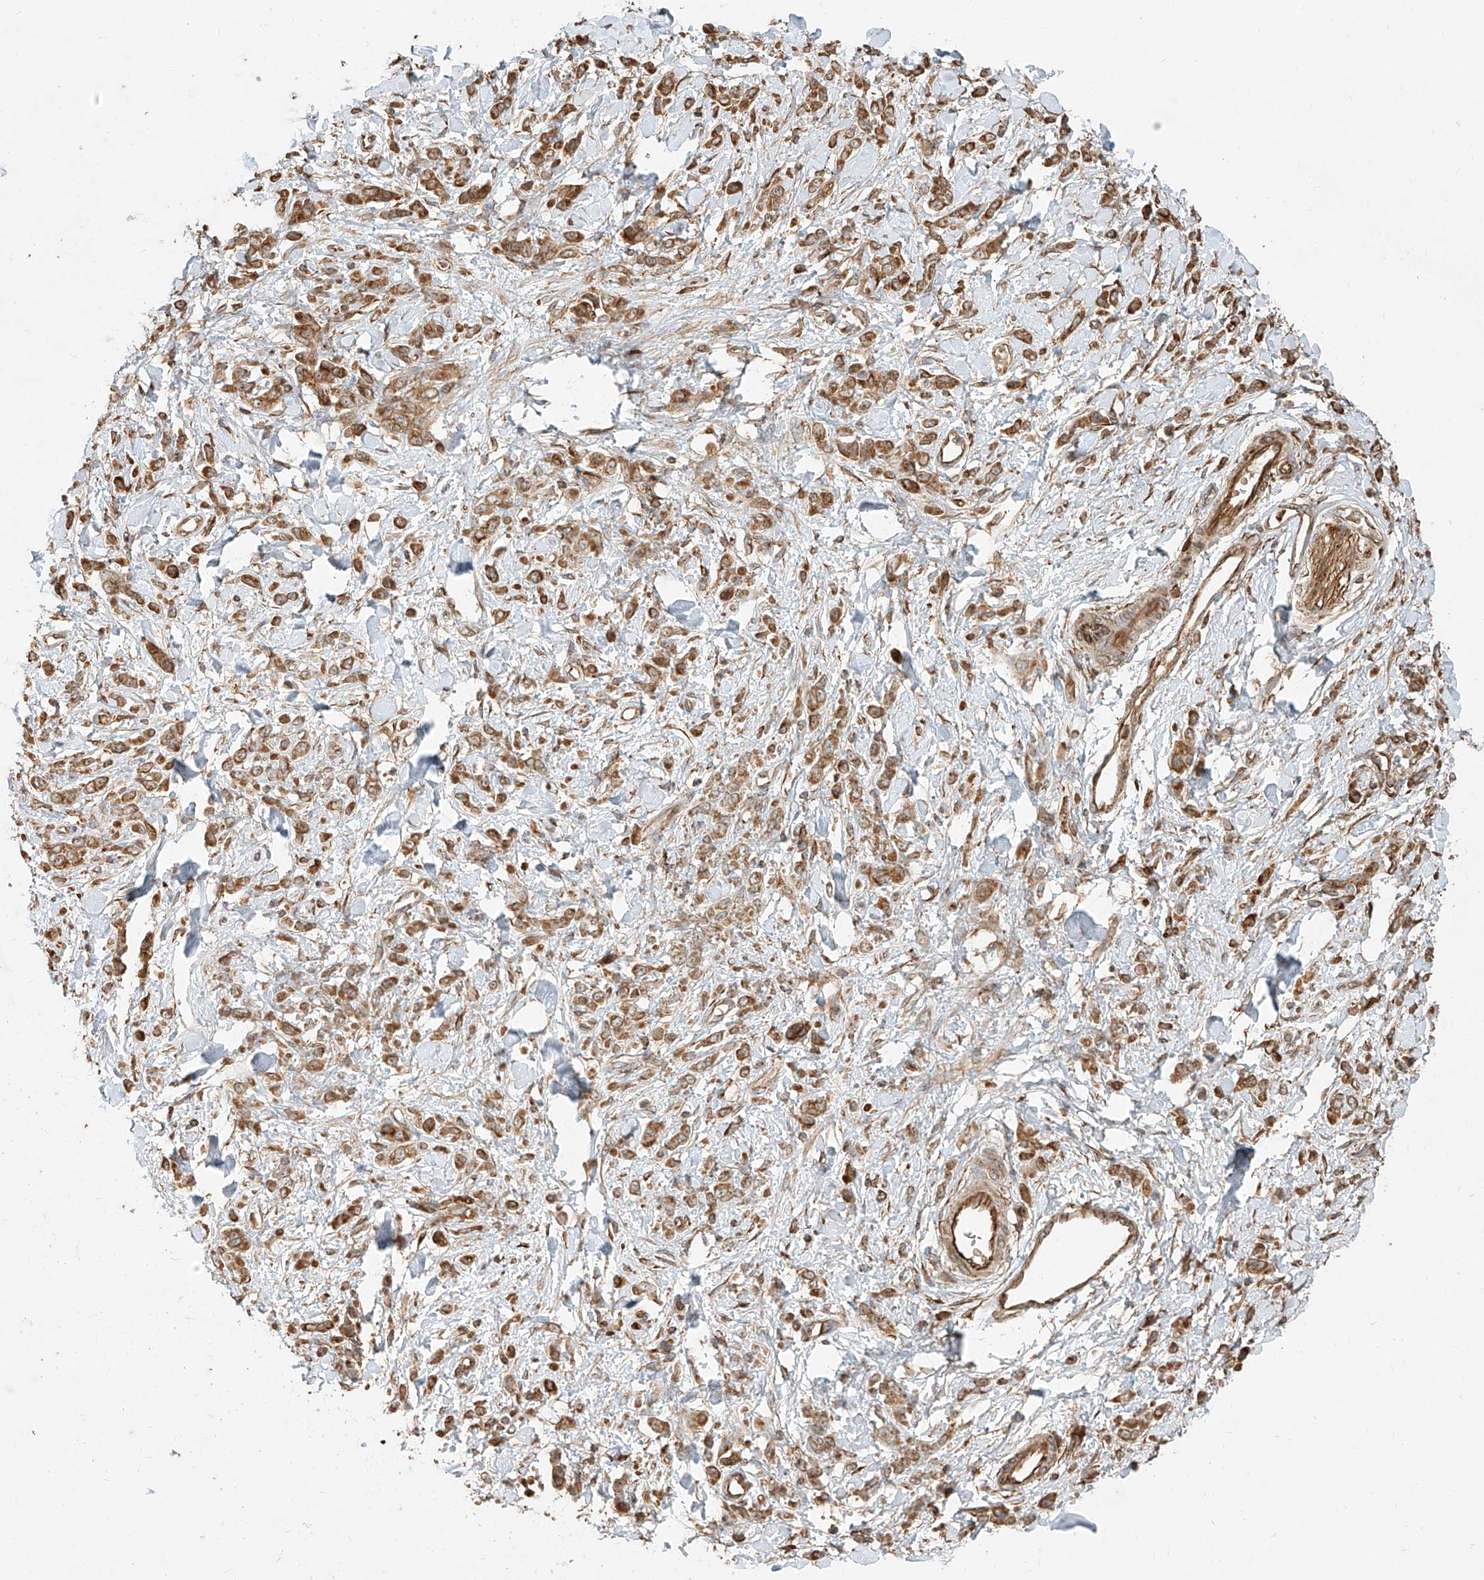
{"staining": {"intensity": "moderate", "quantity": ">75%", "location": "cytoplasmic/membranous"}, "tissue": "stomach cancer", "cell_type": "Tumor cells", "image_type": "cancer", "snomed": [{"axis": "morphology", "description": "Normal tissue, NOS"}, {"axis": "morphology", "description": "Adenocarcinoma, NOS"}, {"axis": "topography", "description": "Stomach"}], "caption": "Immunohistochemical staining of human adenocarcinoma (stomach) demonstrates medium levels of moderate cytoplasmic/membranous protein expression in approximately >75% of tumor cells.", "gene": "EFNB1", "patient": {"sex": "male", "age": 82}}